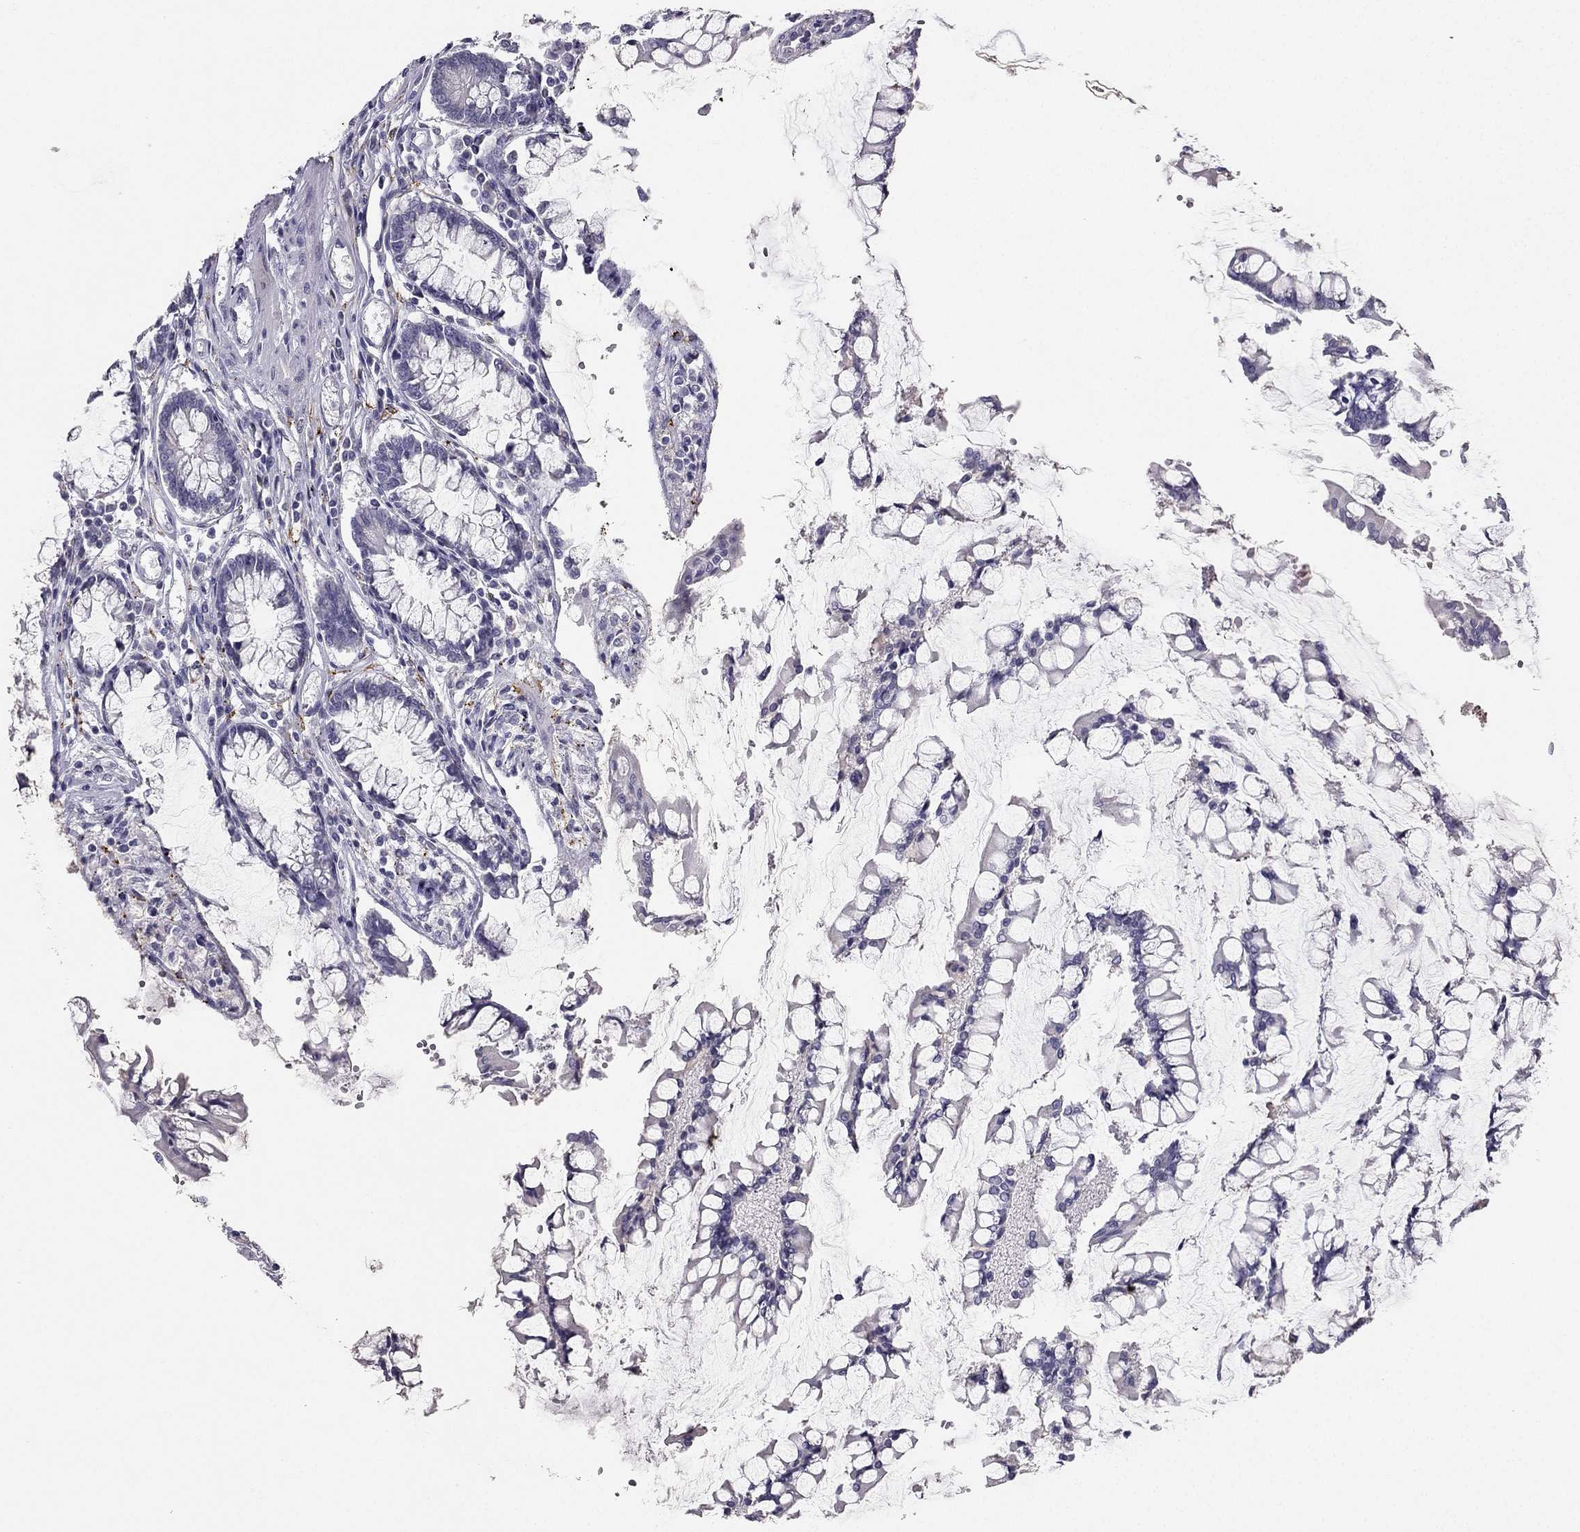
{"staining": {"intensity": "negative", "quantity": "none", "location": "none"}, "tissue": "carcinoid", "cell_type": "Tumor cells", "image_type": "cancer", "snomed": [{"axis": "morphology", "description": "Carcinoid, malignant, NOS"}, {"axis": "topography", "description": "Small intestine"}], "caption": "Carcinoid stained for a protein using immunohistochemistry demonstrates no expression tumor cells.", "gene": "CALB2", "patient": {"sex": "female", "age": 65}}